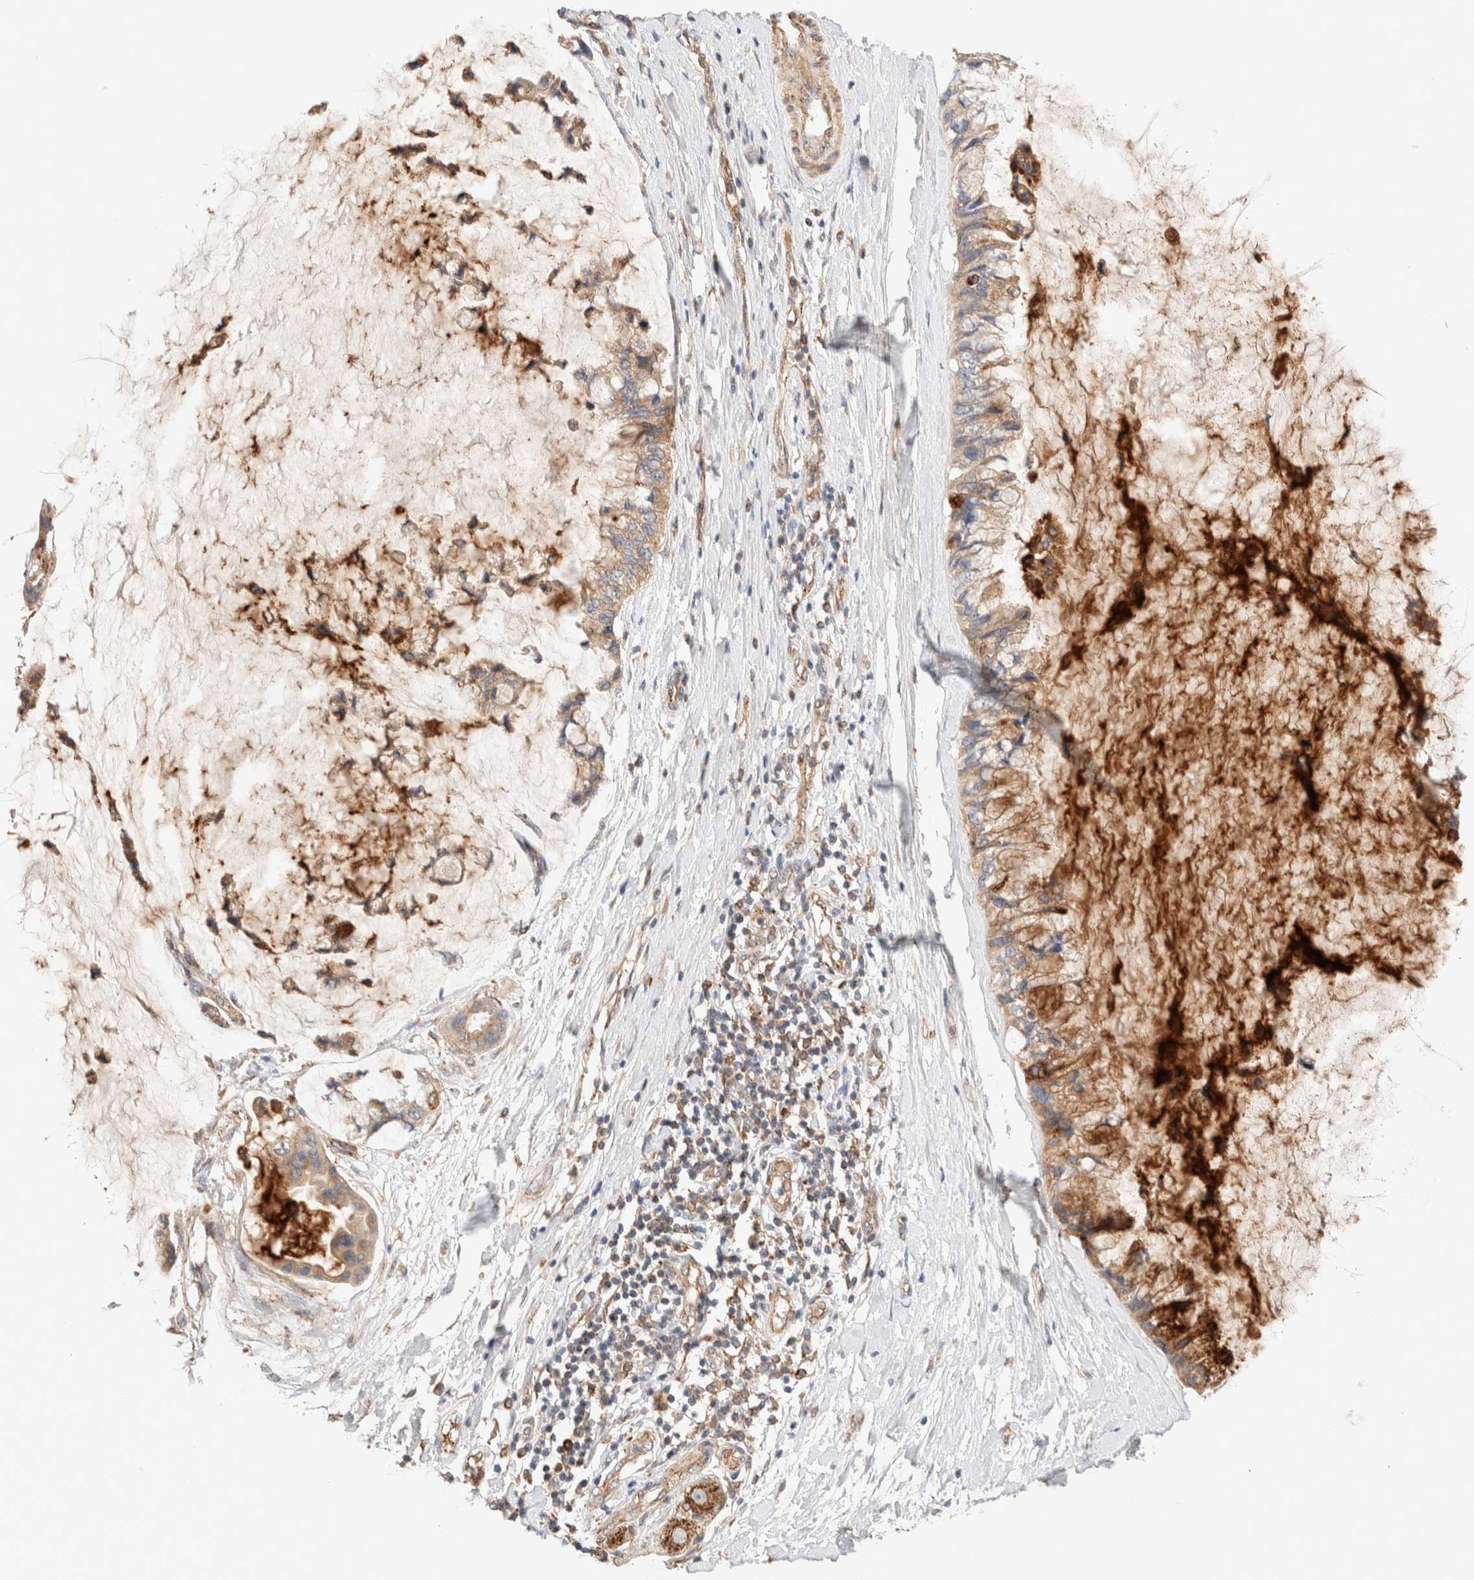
{"staining": {"intensity": "moderate", "quantity": ">75%", "location": "cytoplasmic/membranous"}, "tissue": "ovarian cancer", "cell_type": "Tumor cells", "image_type": "cancer", "snomed": [{"axis": "morphology", "description": "Cystadenocarcinoma, mucinous, NOS"}, {"axis": "topography", "description": "Ovary"}], "caption": "Protein expression by IHC demonstrates moderate cytoplasmic/membranous staining in approximately >75% of tumor cells in mucinous cystadenocarcinoma (ovarian).", "gene": "RABEPK", "patient": {"sex": "female", "age": 39}}